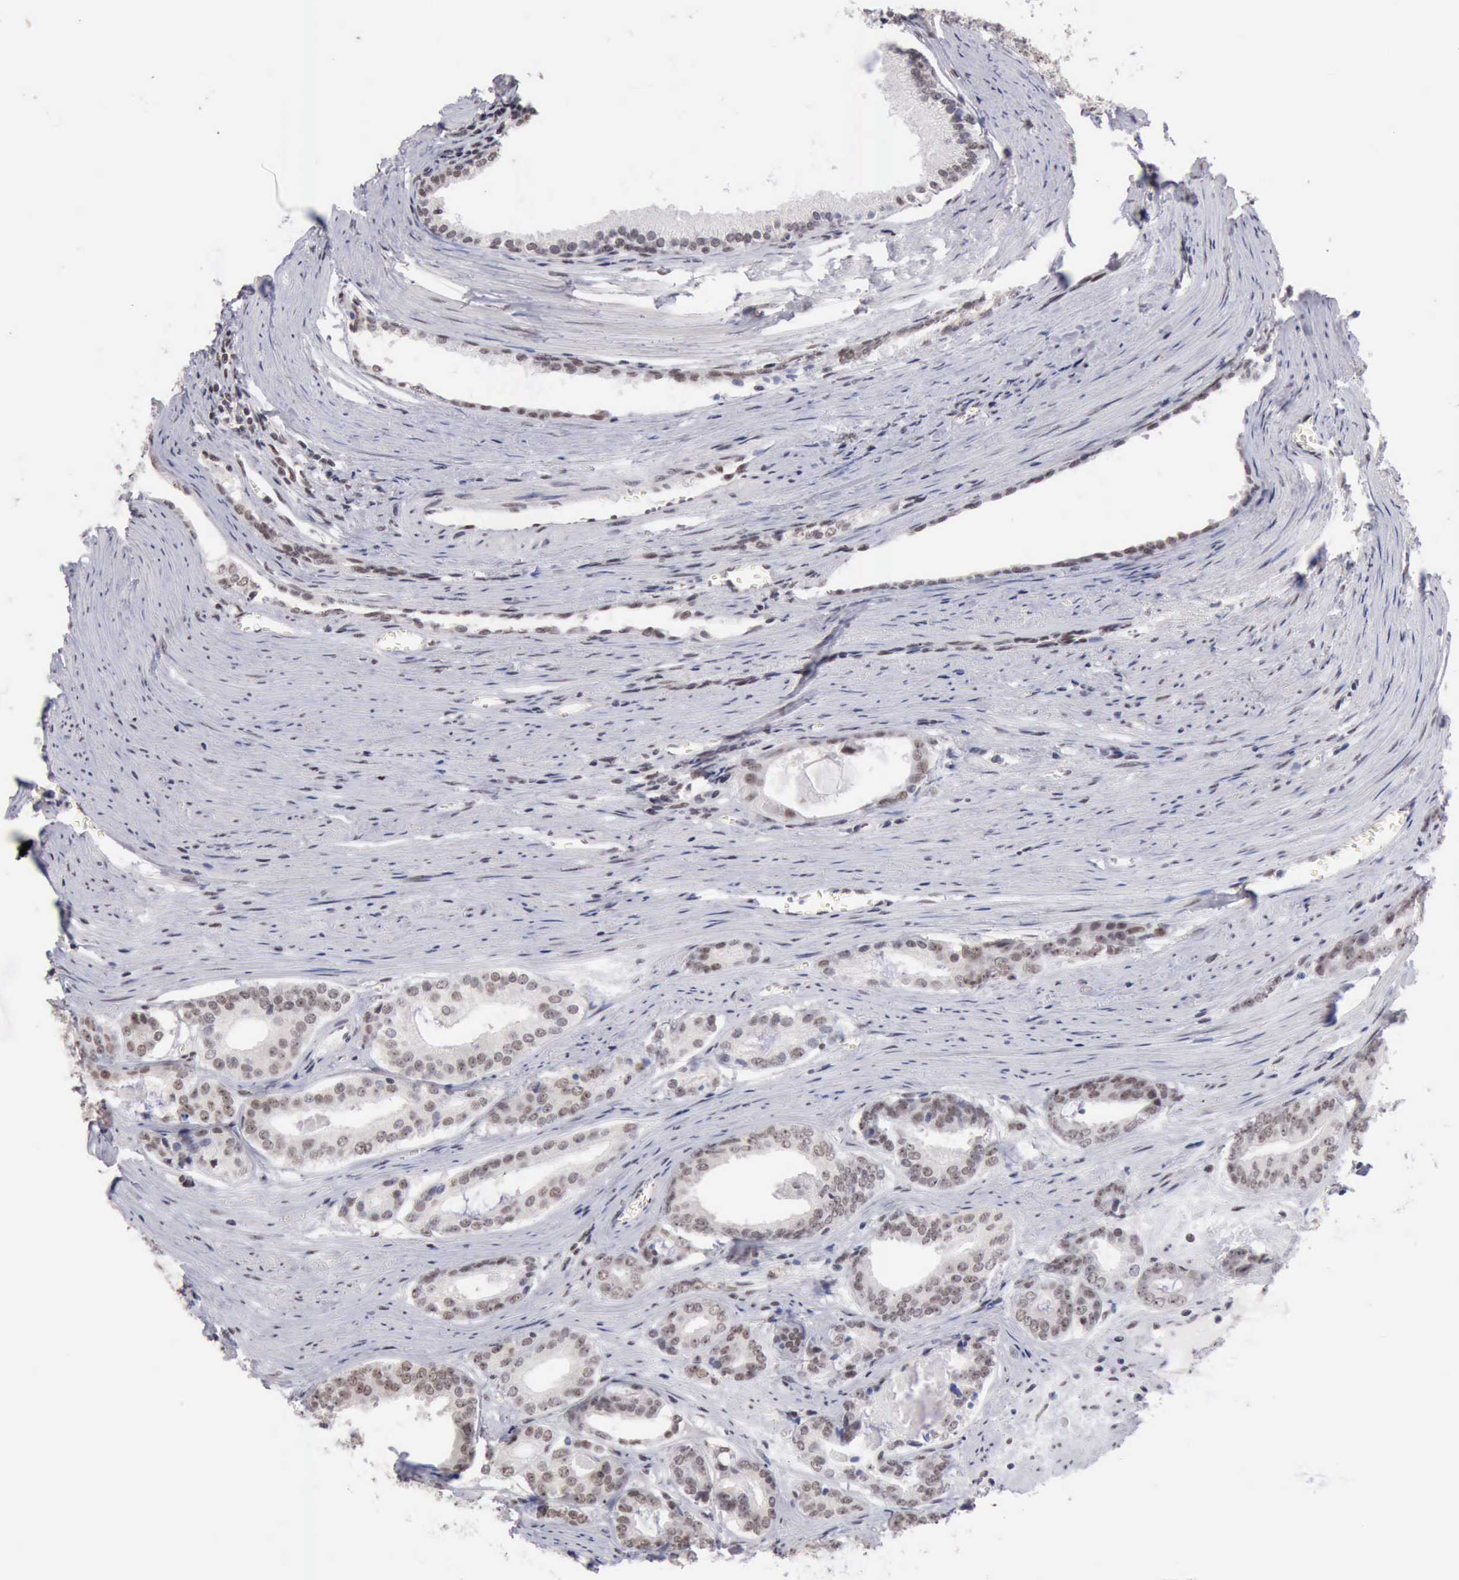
{"staining": {"intensity": "weak", "quantity": ">75%", "location": "nuclear"}, "tissue": "prostate cancer", "cell_type": "Tumor cells", "image_type": "cancer", "snomed": [{"axis": "morphology", "description": "Adenocarcinoma, Medium grade"}, {"axis": "topography", "description": "Prostate"}], "caption": "Tumor cells display low levels of weak nuclear expression in about >75% of cells in human prostate medium-grade adenocarcinoma. Using DAB (brown) and hematoxylin (blue) stains, captured at high magnification using brightfield microscopy.", "gene": "TAF1", "patient": {"sex": "male", "age": 79}}